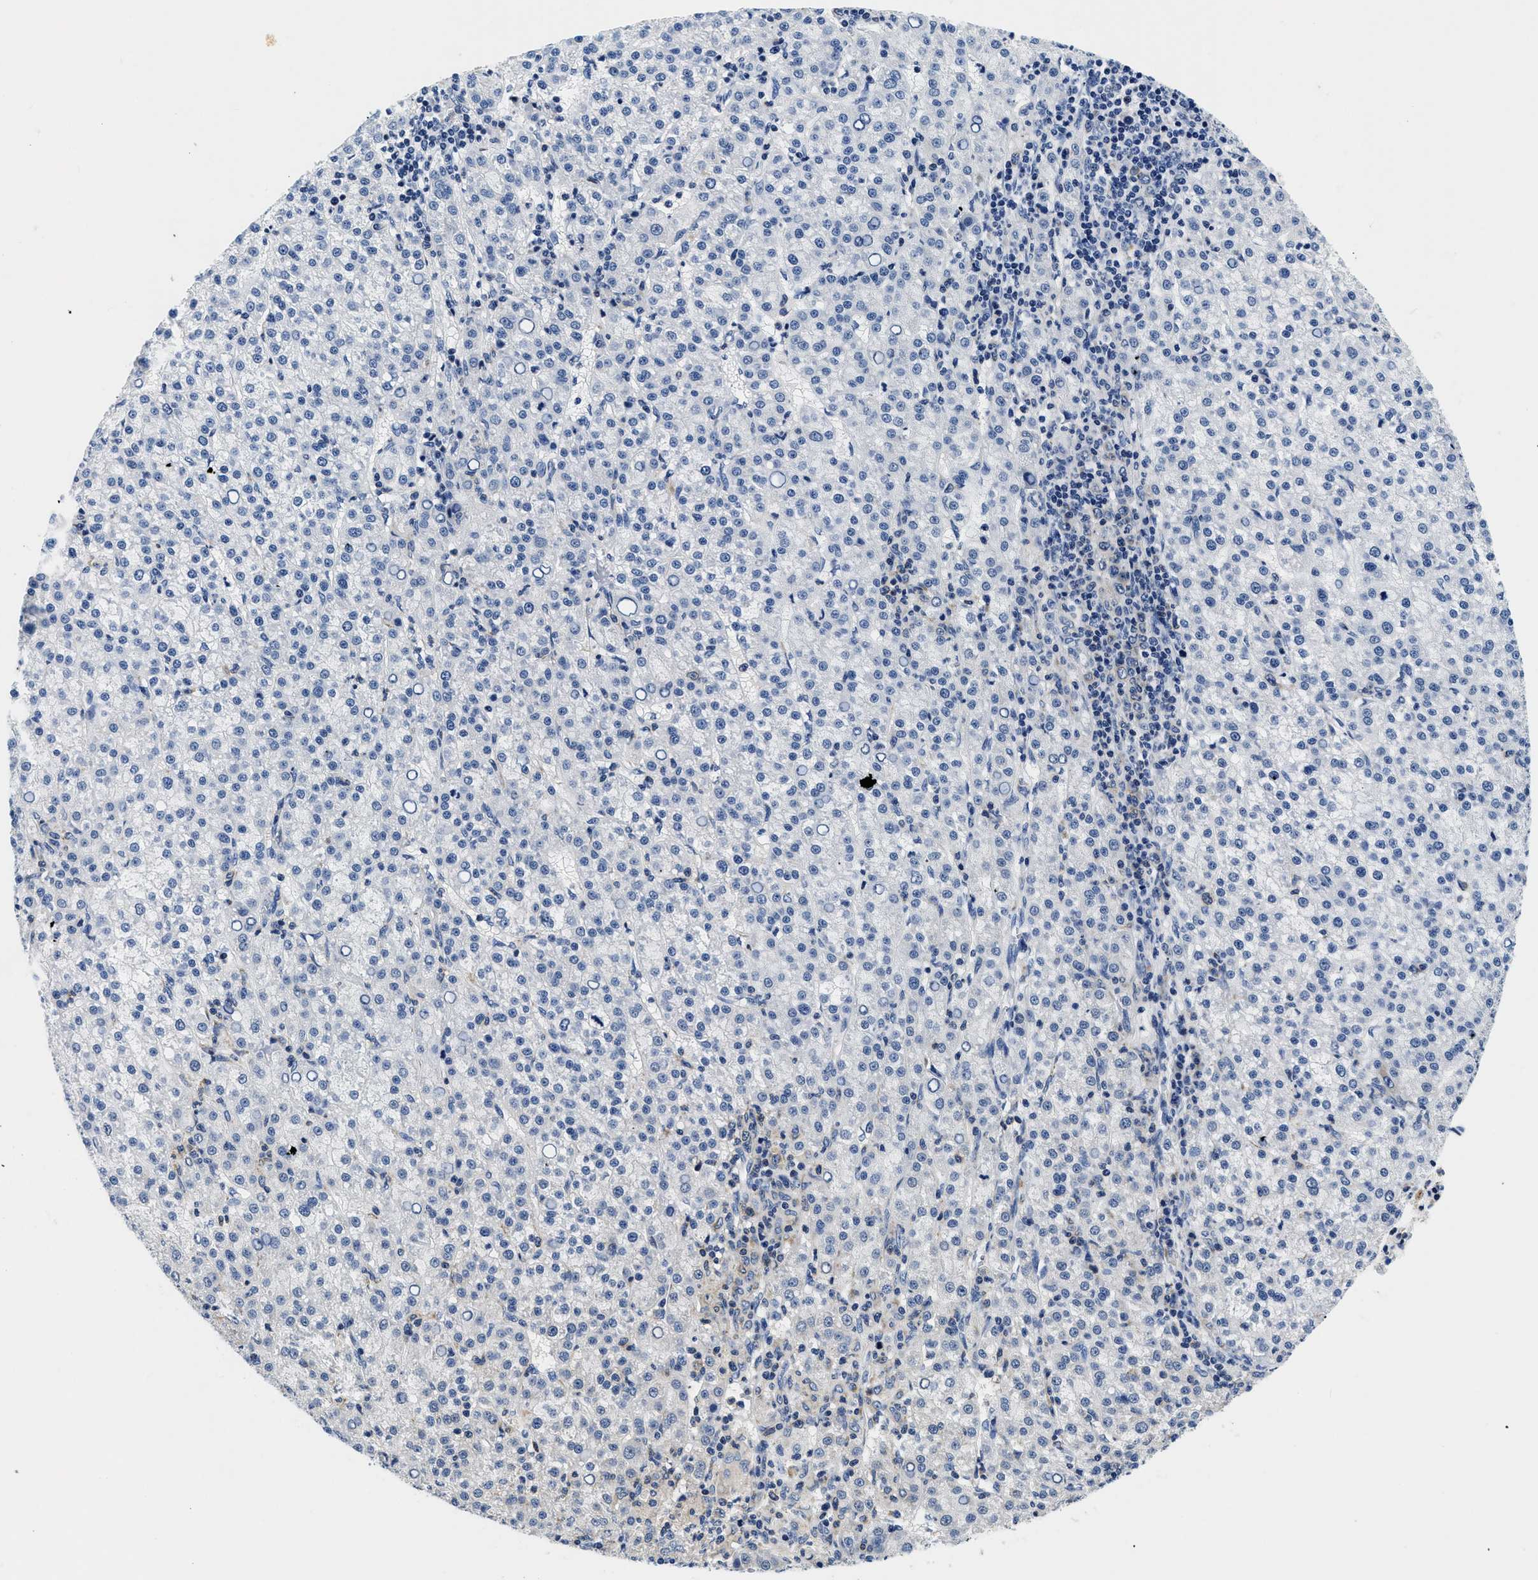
{"staining": {"intensity": "negative", "quantity": "none", "location": "none"}, "tissue": "liver cancer", "cell_type": "Tumor cells", "image_type": "cancer", "snomed": [{"axis": "morphology", "description": "Carcinoma, Hepatocellular, NOS"}, {"axis": "topography", "description": "Liver"}], "caption": "This is an immunohistochemistry (IHC) image of liver cancer (hepatocellular carcinoma). There is no expression in tumor cells.", "gene": "MEA1", "patient": {"sex": "female", "age": 58}}